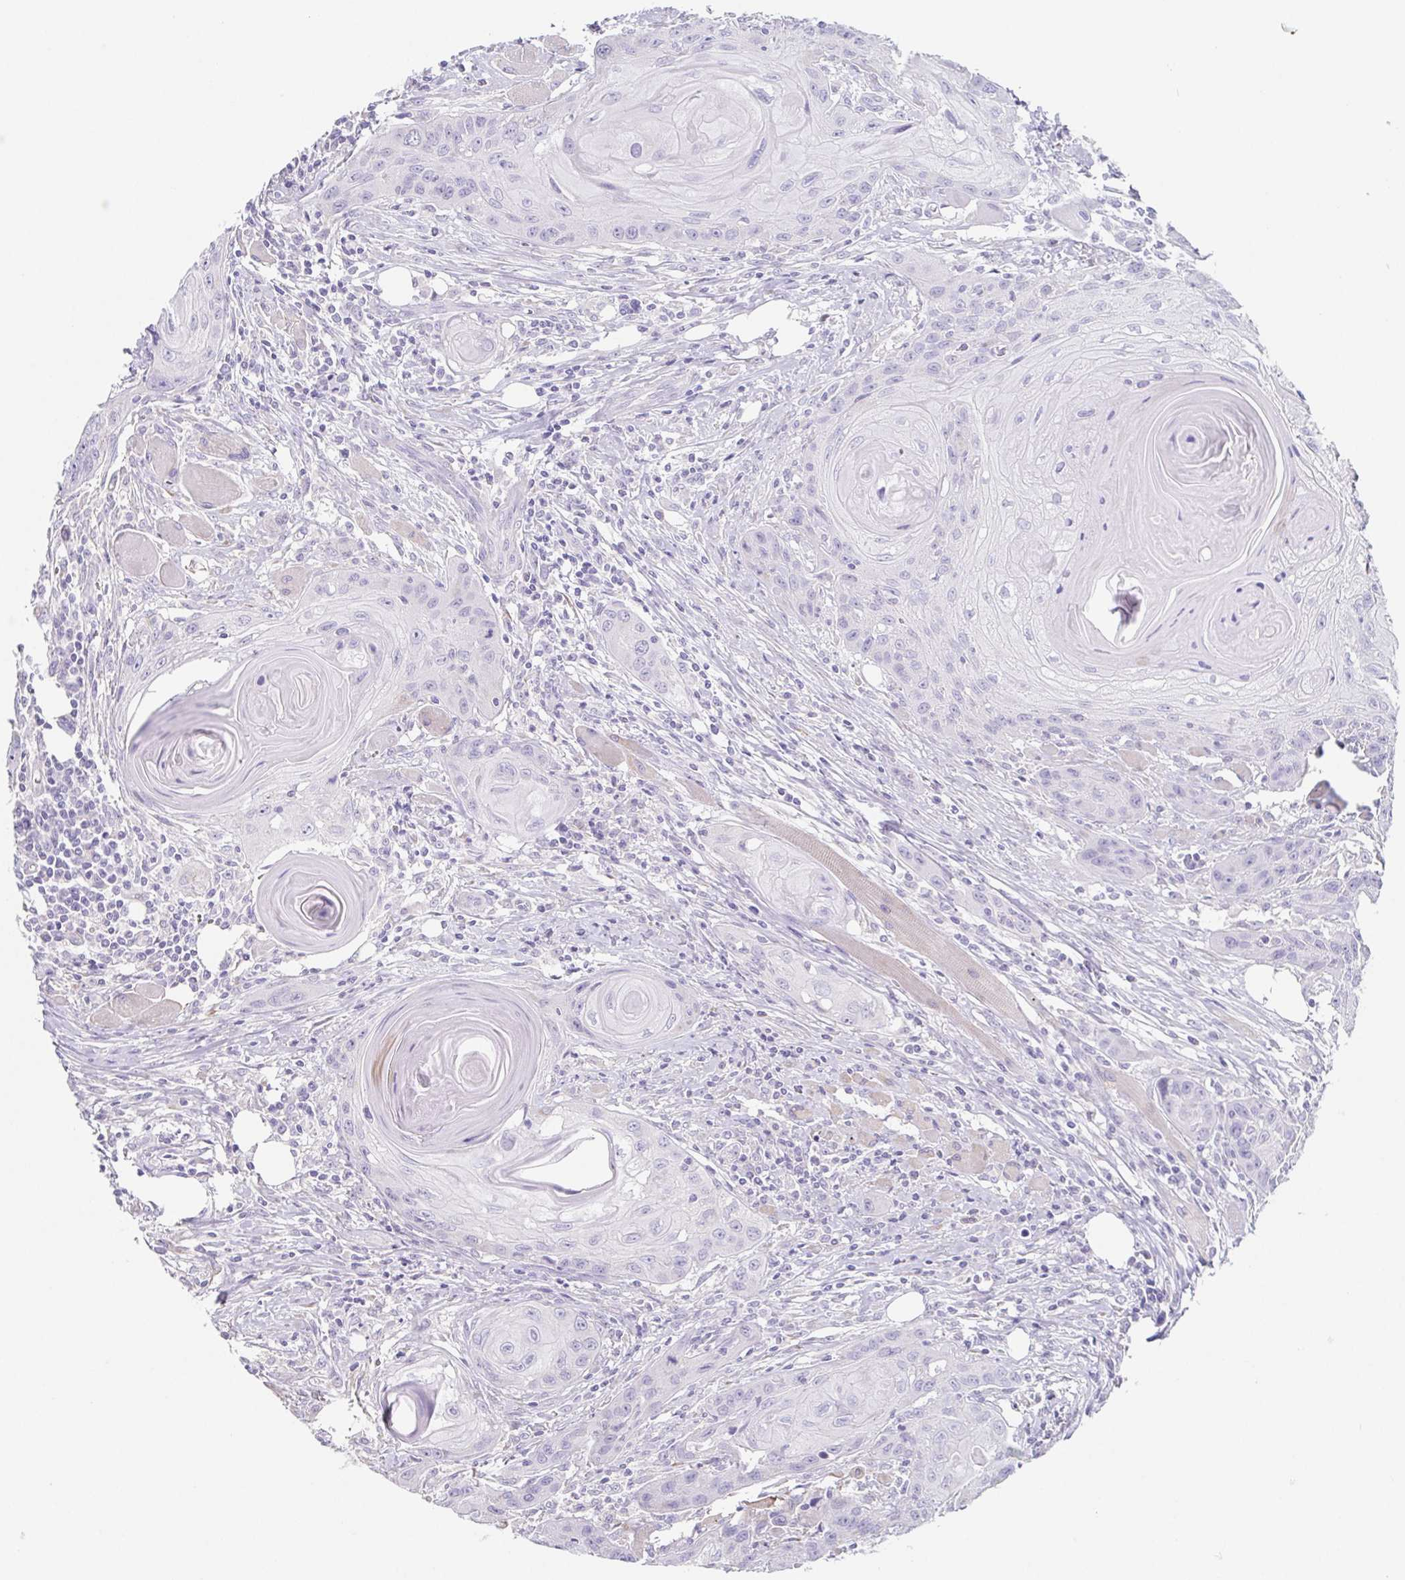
{"staining": {"intensity": "negative", "quantity": "none", "location": "none"}, "tissue": "head and neck cancer", "cell_type": "Tumor cells", "image_type": "cancer", "snomed": [{"axis": "morphology", "description": "Squamous cell carcinoma, NOS"}, {"axis": "topography", "description": "Oral tissue"}, {"axis": "topography", "description": "Head-Neck"}], "caption": "A high-resolution histopathology image shows immunohistochemistry (IHC) staining of head and neck cancer (squamous cell carcinoma), which reveals no significant positivity in tumor cells.", "gene": "HDGFL1", "patient": {"sex": "male", "age": 58}}